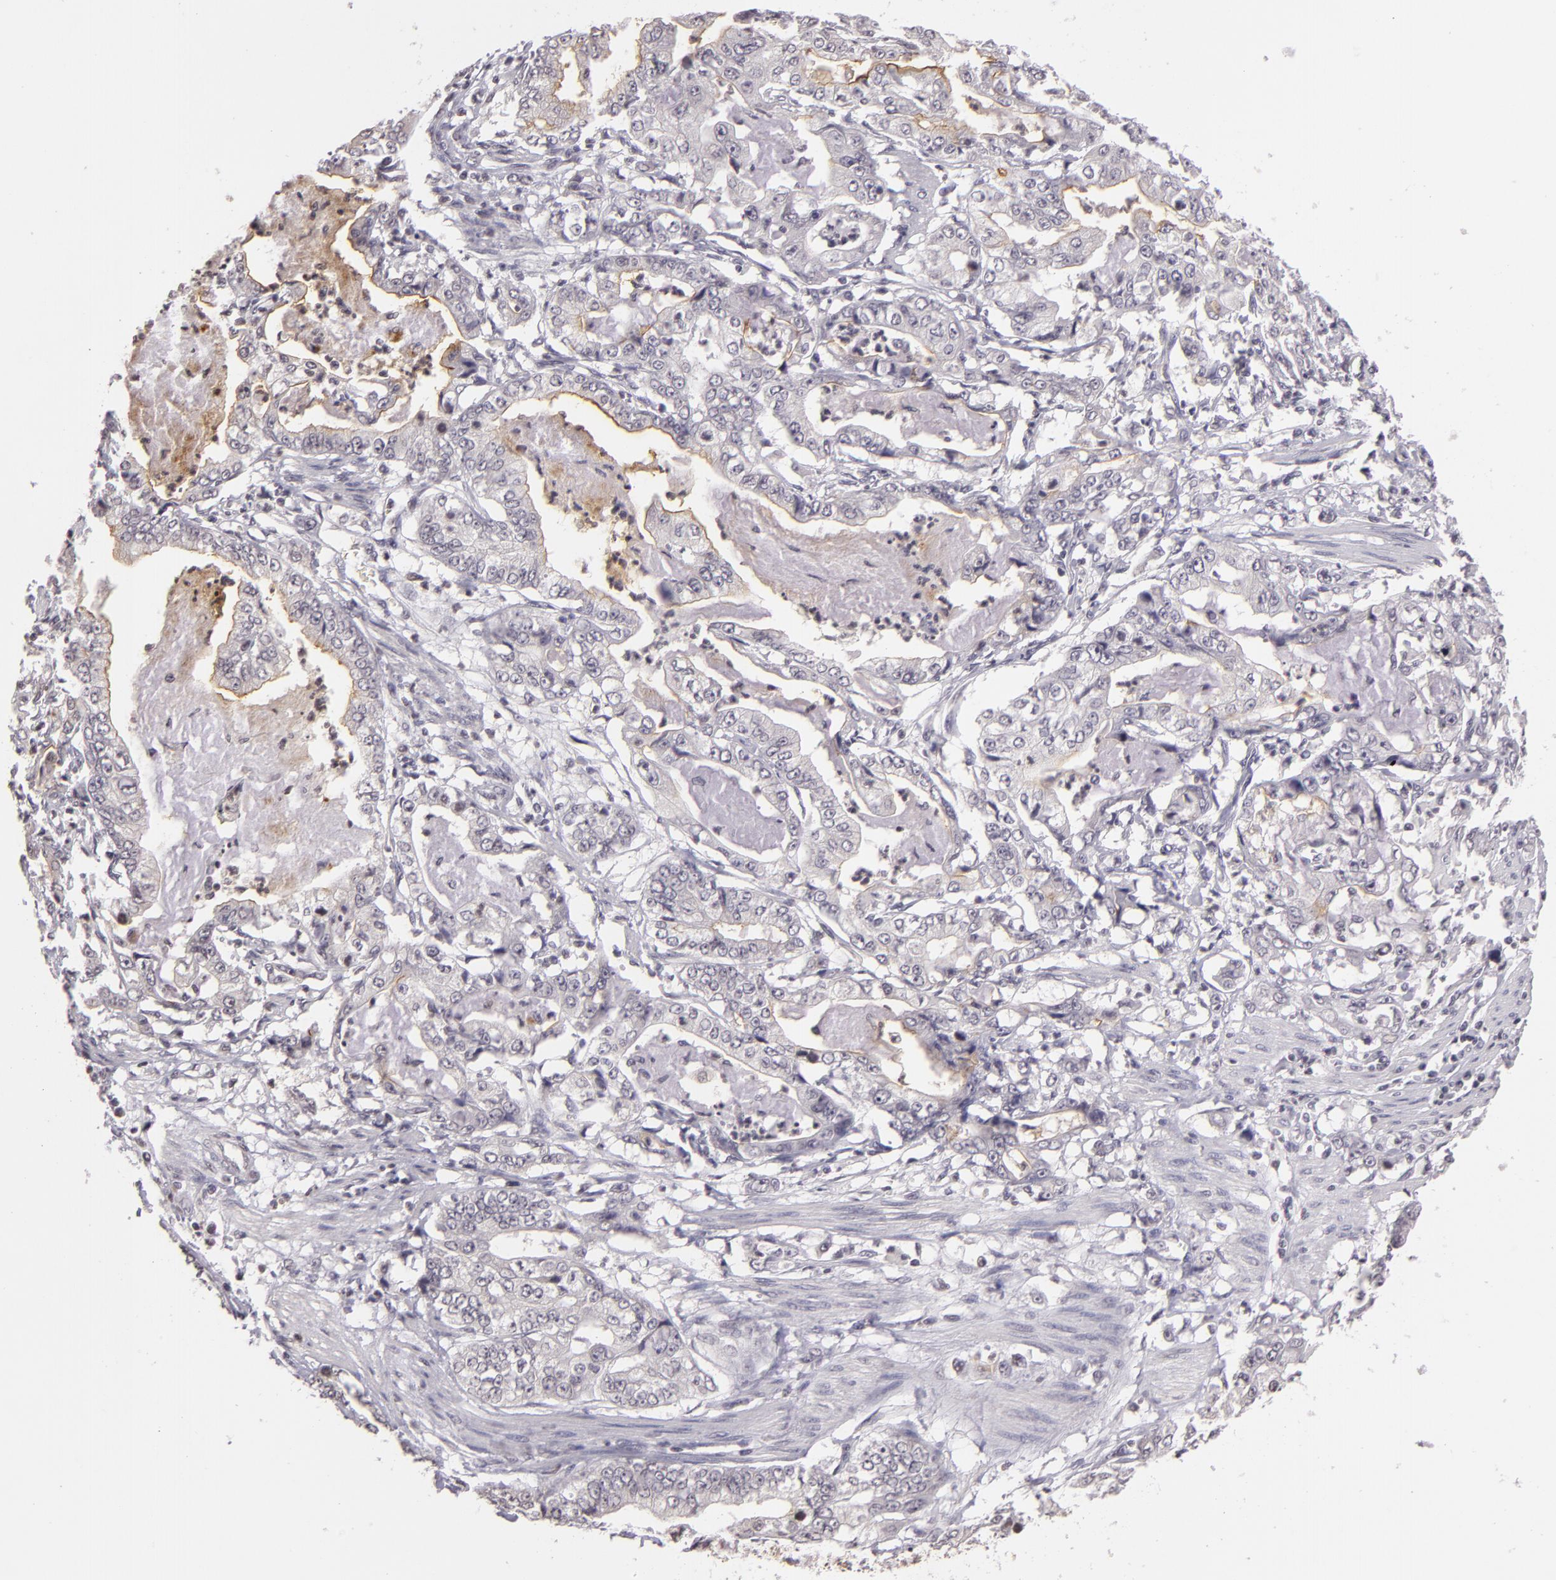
{"staining": {"intensity": "moderate", "quantity": "<25%", "location": "cytoplasmic/membranous"}, "tissue": "stomach cancer", "cell_type": "Tumor cells", "image_type": "cancer", "snomed": [{"axis": "morphology", "description": "Adenocarcinoma, NOS"}, {"axis": "topography", "description": "Pancreas"}, {"axis": "topography", "description": "Stomach, upper"}], "caption": "Stomach cancer stained with a brown dye displays moderate cytoplasmic/membranous positive staining in about <25% of tumor cells.", "gene": "MUC1", "patient": {"sex": "male", "age": 77}}